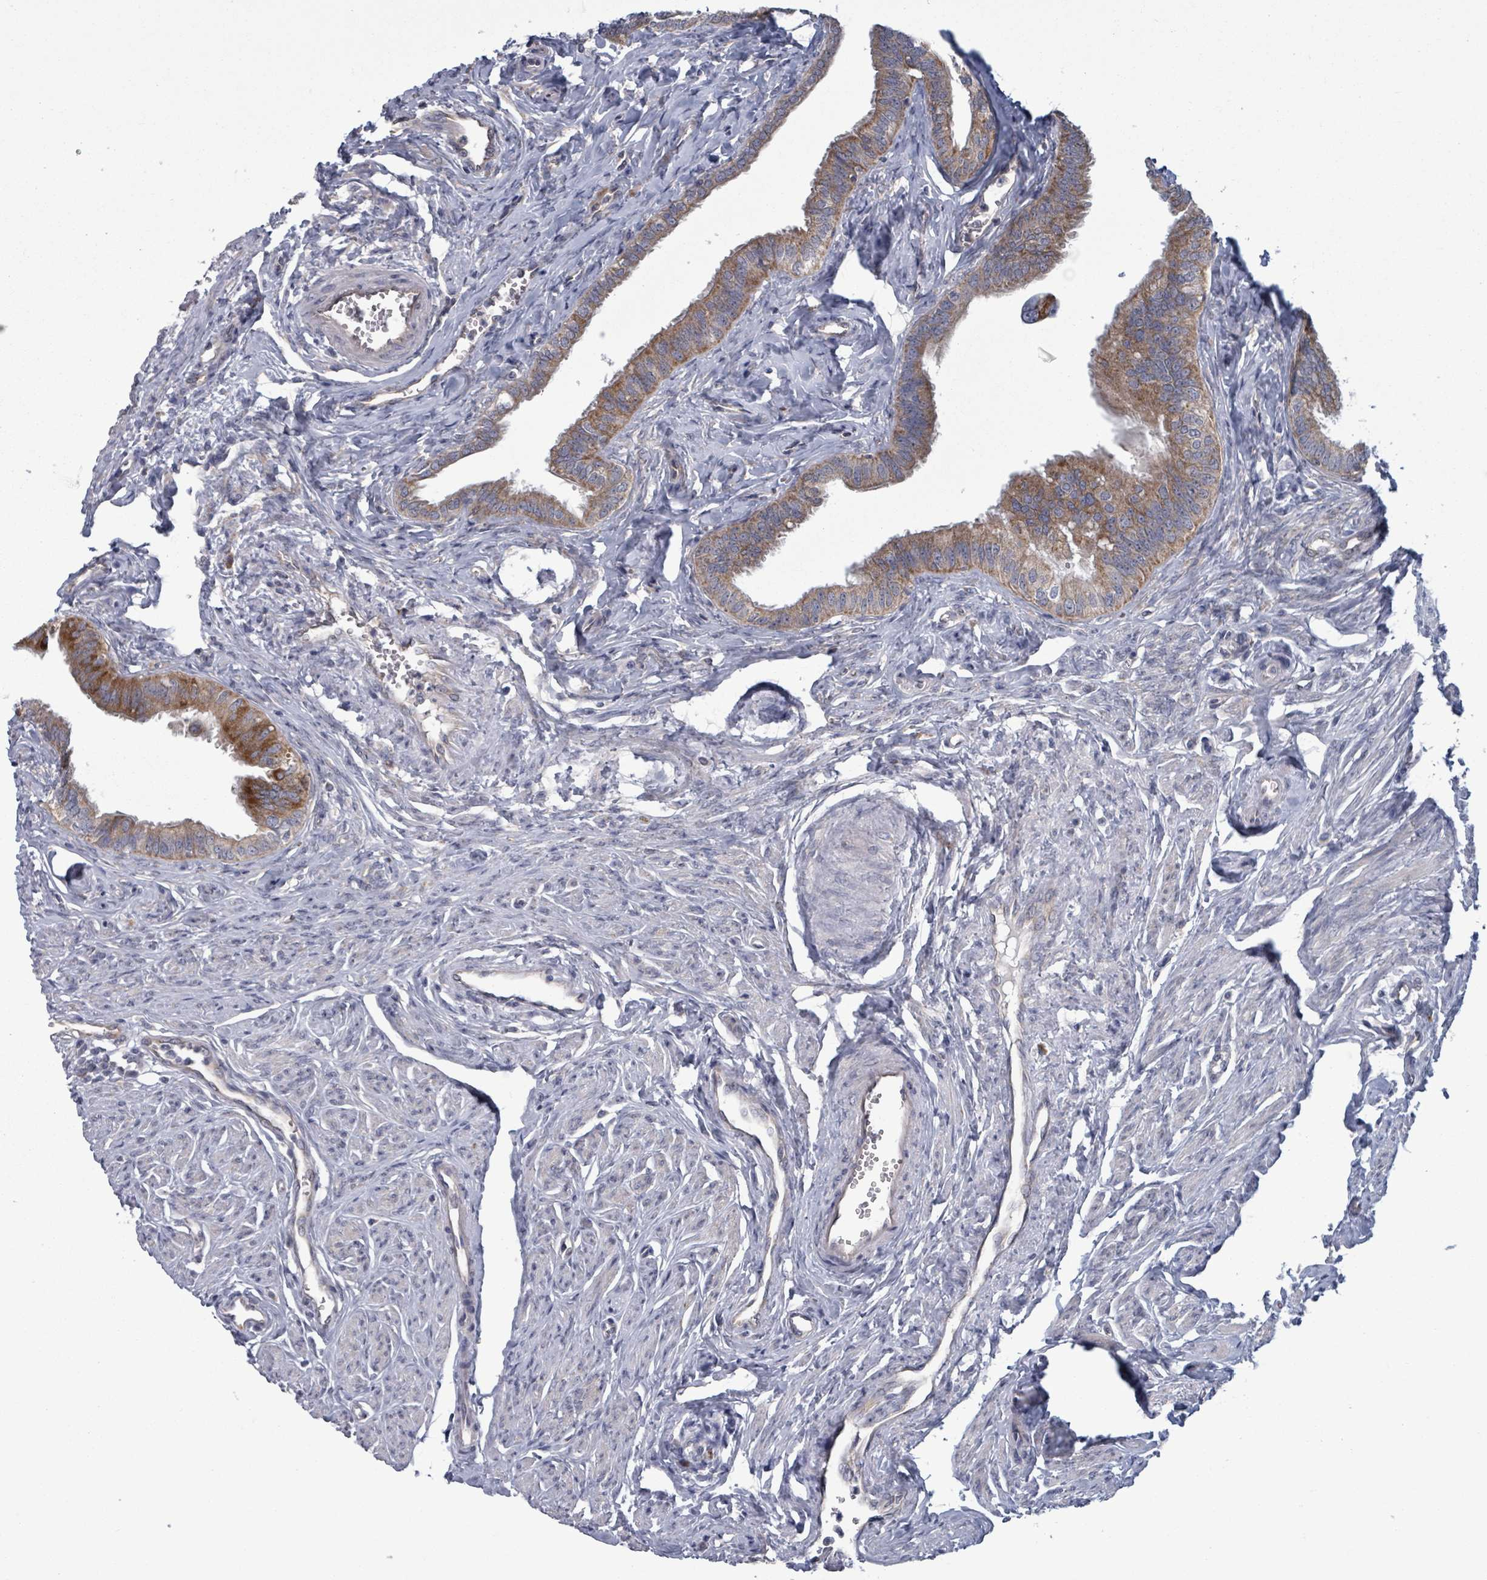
{"staining": {"intensity": "strong", "quantity": "25%-75%", "location": "cytoplasmic/membranous"}, "tissue": "fallopian tube", "cell_type": "Glandular cells", "image_type": "normal", "snomed": [{"axis": "morphology", "description": "Normal tissue, NOS"}, {"axis": "morphology", "description": "Carcinoma, NOS"}, {"axis": "topography", "description": "Fallopian tube"}, {"axis": "topography", "description": "Ovary"}], "caption": "Immunohistochemistry (IHC) histopathology image of unremarkable fallopian tube: fallopian tube stained using immunohistochemistry shows high levels of strong protein expression localized specifically in the cytoplasmic/membranous of glandular cells, appearing as a cytoplasmic/membranous brown color.", "gene": "FKBP1A", "patient": {"sex": "female", "age": 59}}